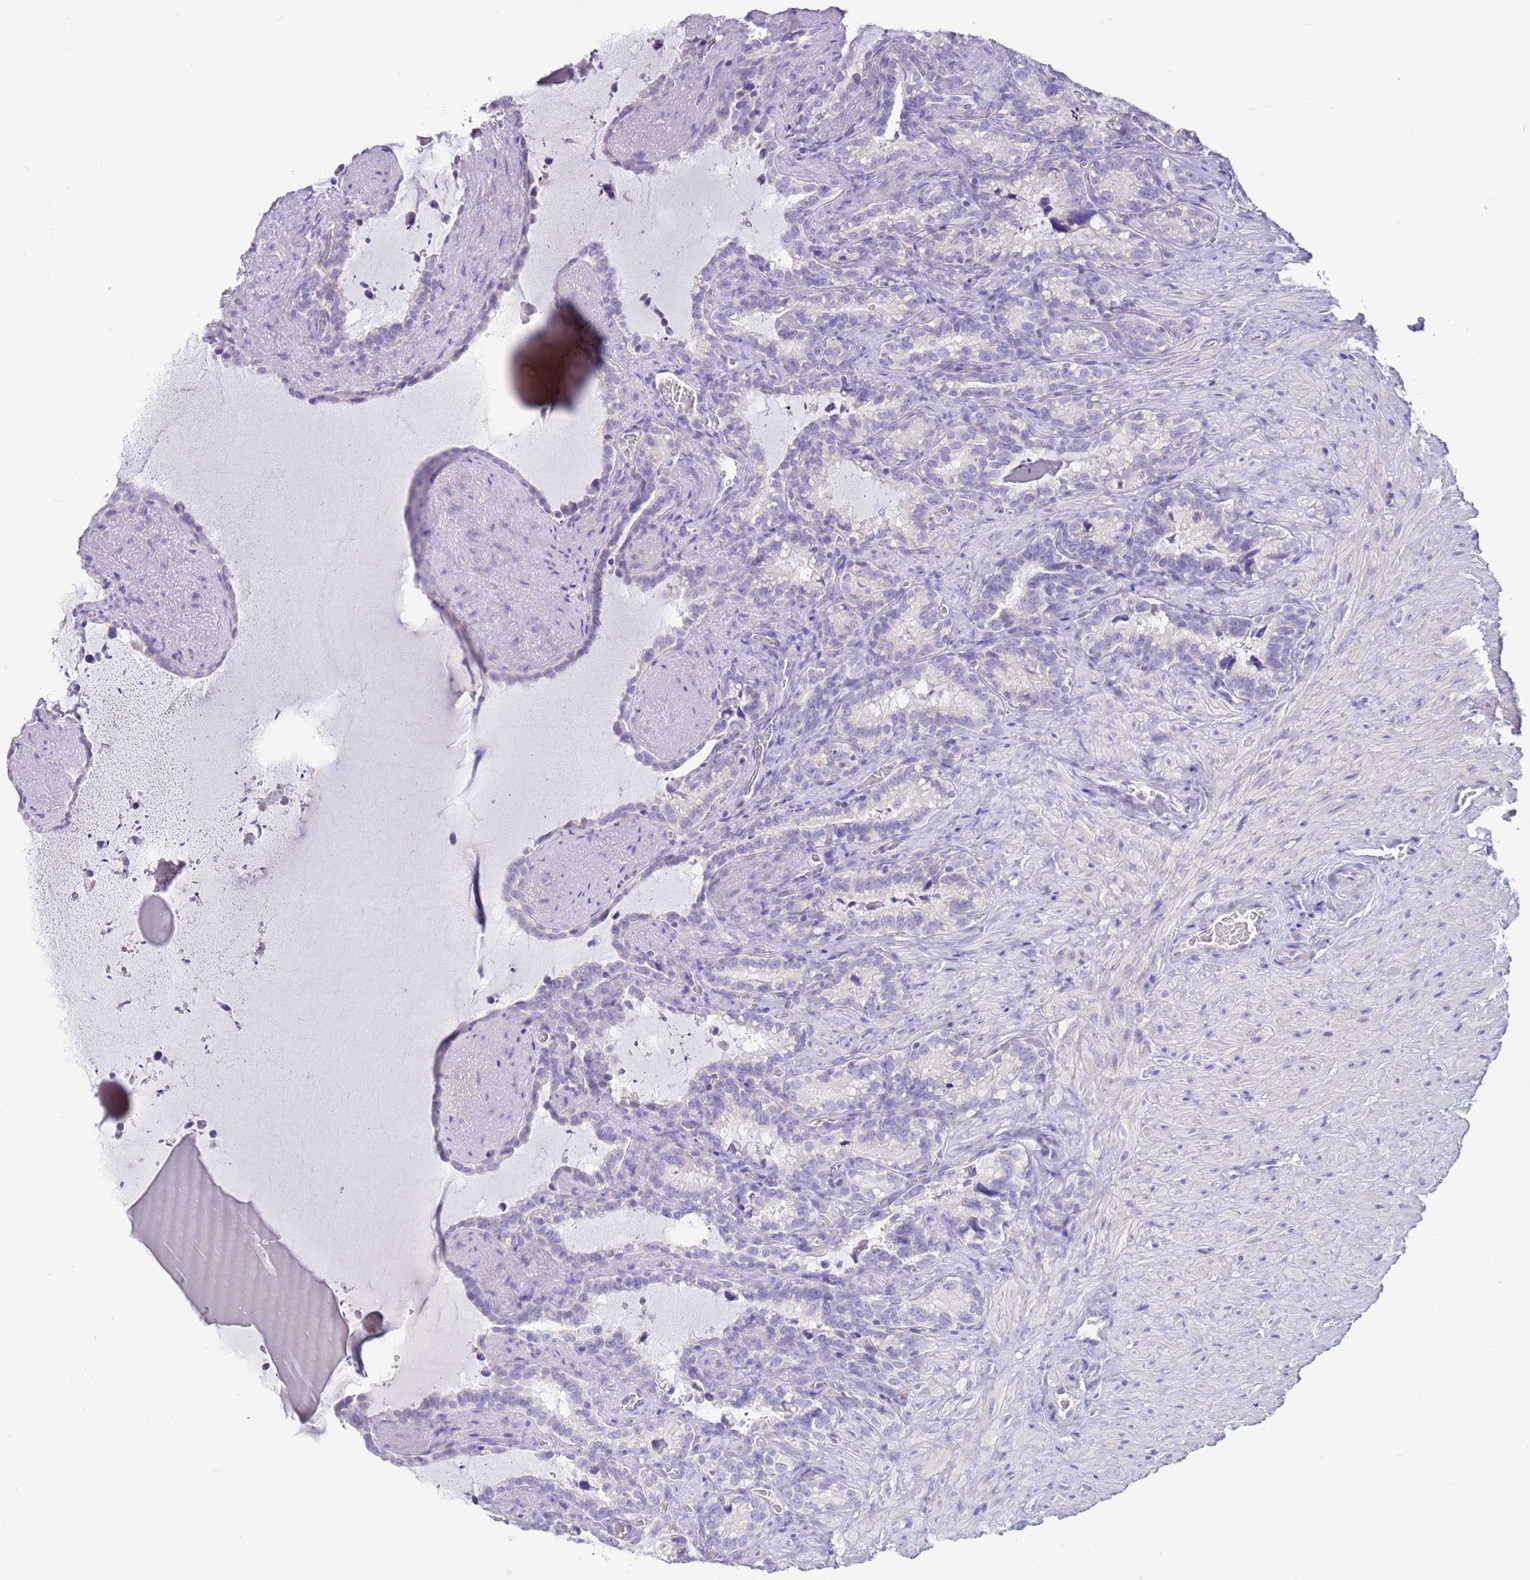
{"staining": {"intensity": "negative", "quantity": "none", "location": "none"}, "tissue": "seminal vesicle", "cell_type": "Glandular cells", "image_type": "normal", "snomed": [{"axis": "morphology", "description": "Normal tissue, NOS"}, {"axis": "topography", "description": "Prostate"}, {"axis": "topography", "description": "Seminal veicle"}], "caption": "Immunohistochemistry (IHC) histopathology image of unremarkable seminal vesicle: human seminal vesicle stained with DAB exhibits no significant protein expression in glandular cells.", "gene": "SFTPA1", "patient": {"sex": "male", "age": 58}}